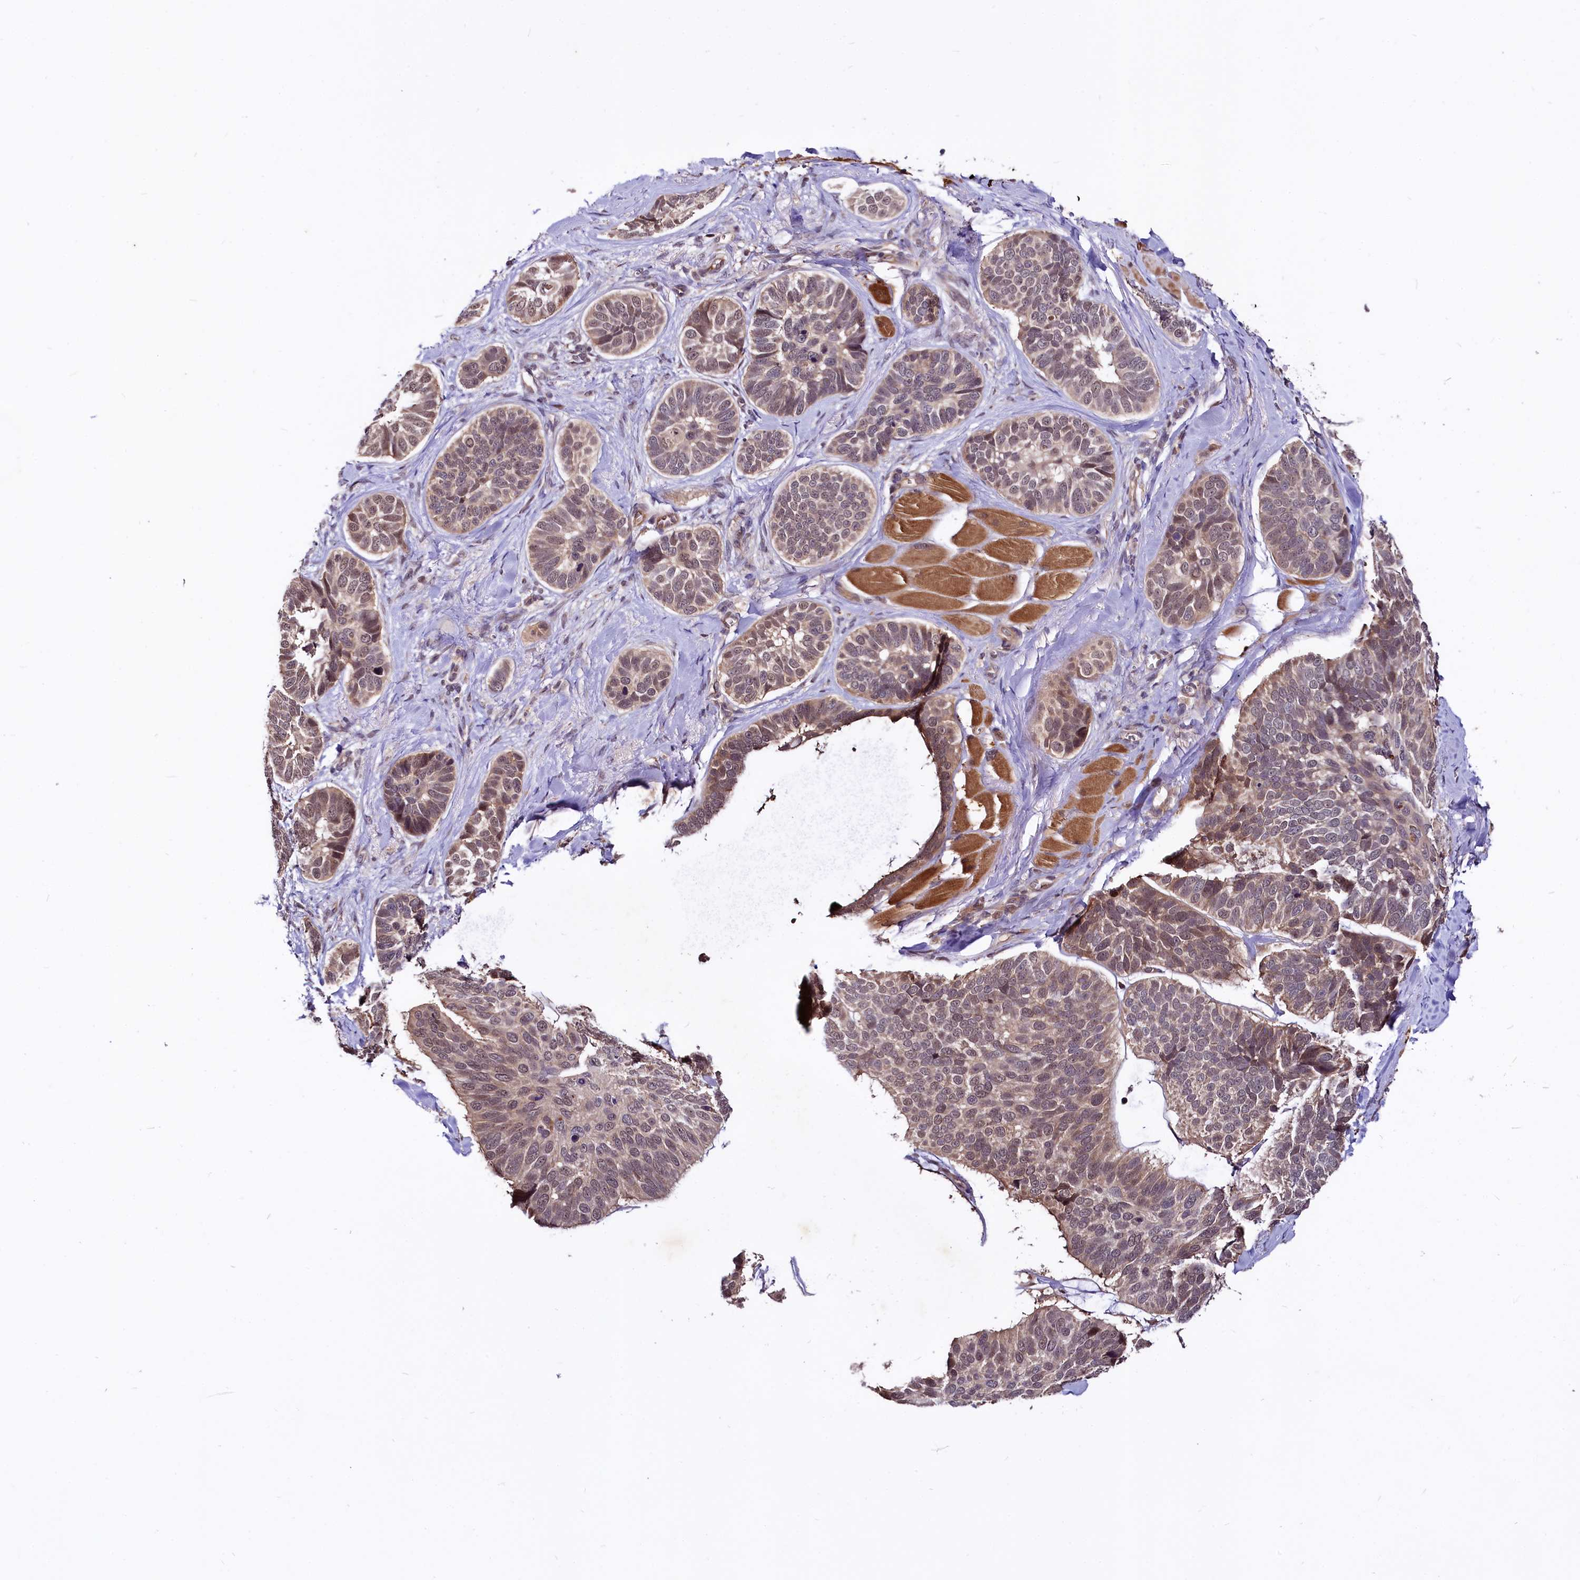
{"staining": {"intensity": "weak", "quantity": "25%-75%", "location": "cytoplasmic/membranous,nuclear"}, "tissue": "skin cancer", "cell_type": "Tumor cells", "image_type": "cancer", "snomed": [{"axis": "morphology", "description": "Basal cell carcinoma"}, {"axis": "topography", "description": "Skin"}], "caption": "Protein staining of skin cancer (basal cell carcinoma) tissue reveals weak cytoplasmic/membranous and nuclear expression in approximately 25%-75% of tumor cells.", "gene": "UBE3A", "patient": {"sex": "male", "age": 62}}